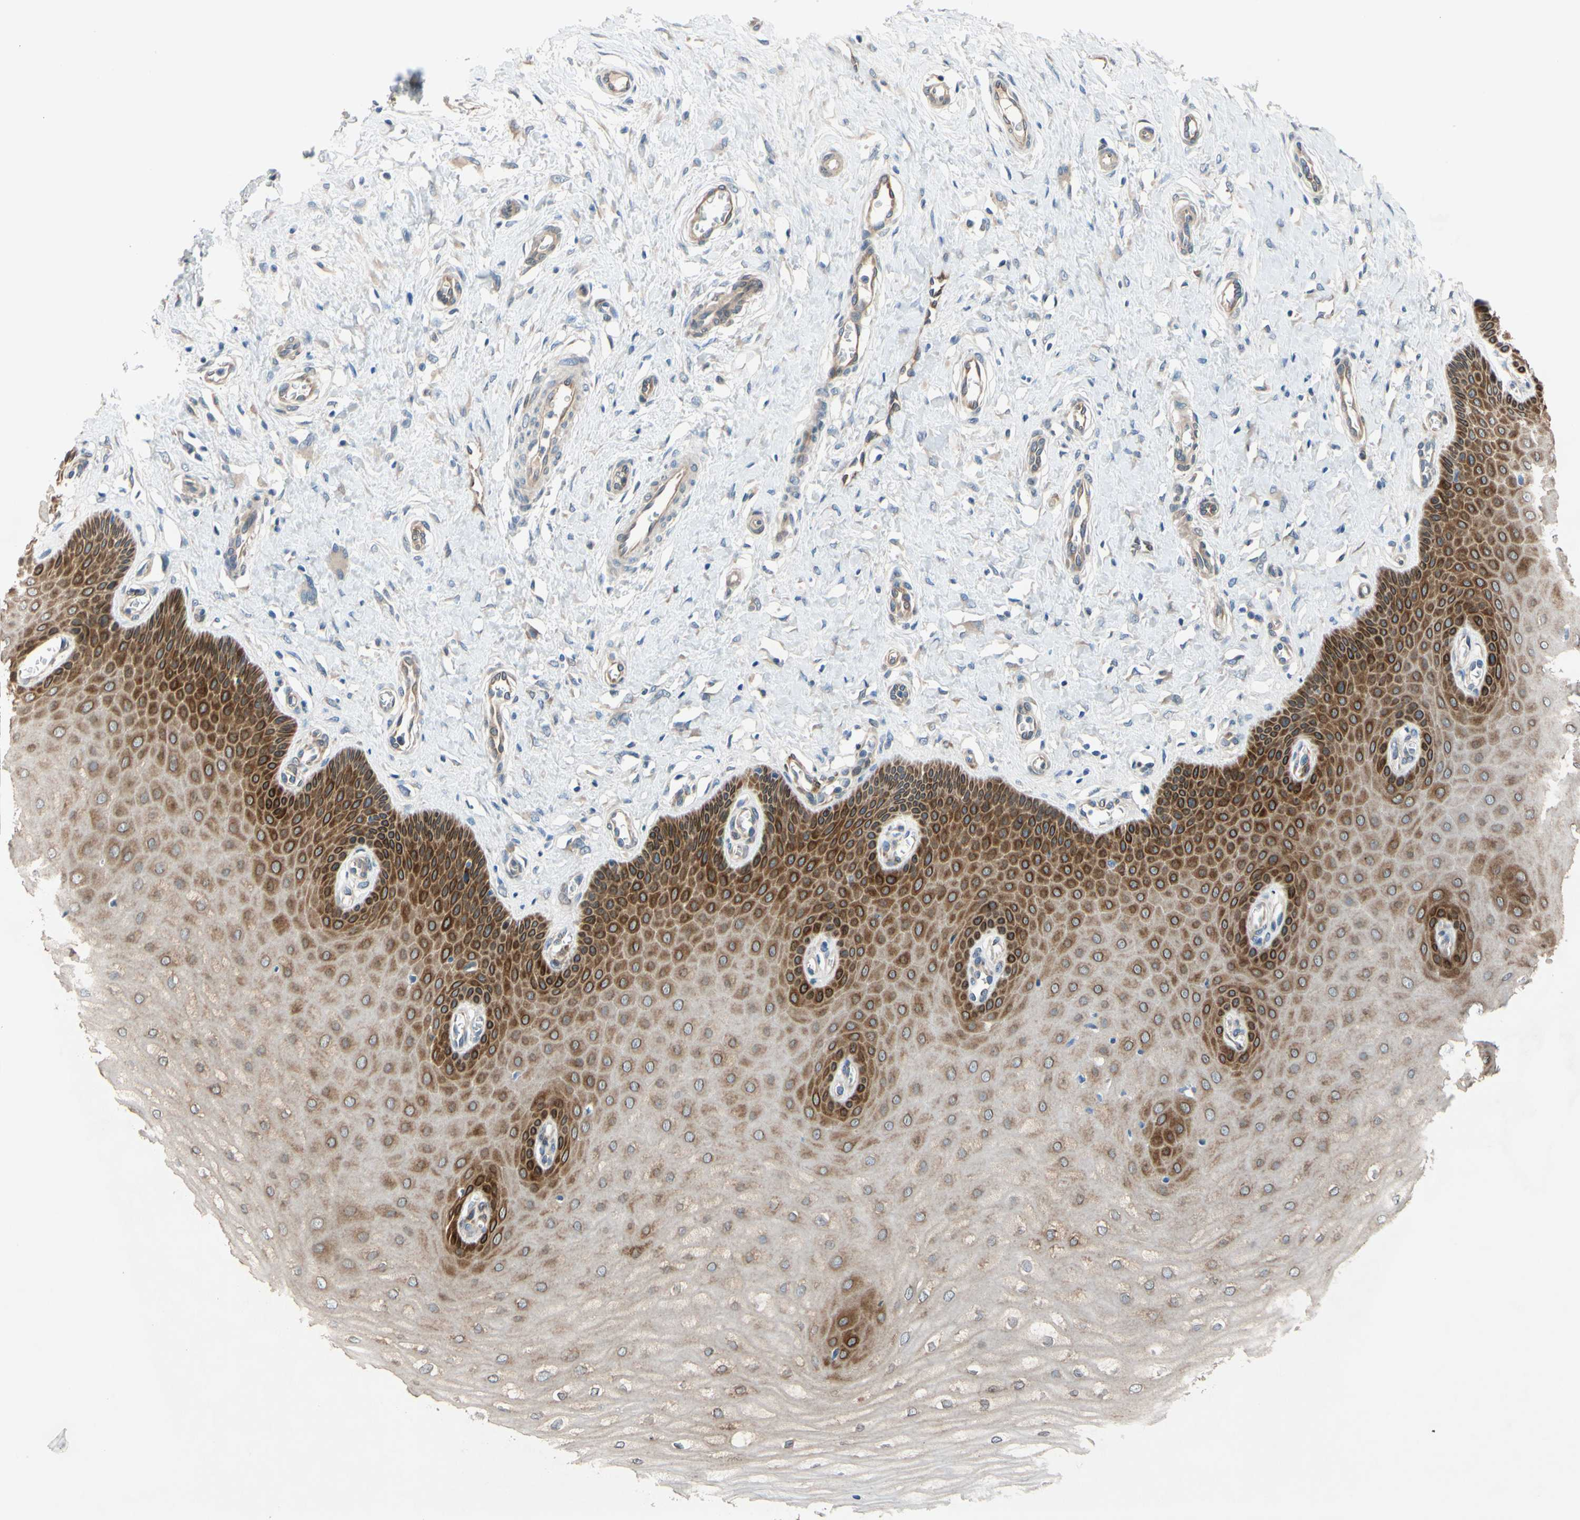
{"staining": {"intensity": "moderate", "quantity": ">75%", "location": "cytoplasmic/membranous"}, "tissue": "cervix", "cell_type": "Glandular cells", "image_type": "normal", "snomed": [{"axis": "morphology", "description": "Normal tissue, NOS"}, {"axis": "topography", "description": "Cervix"}], "caption": "A micrograph of human cervix stained for a protein reveals moderate cytoplasmic/membranous brown staining in glandular cells. The staining was performed using DAB to visualize the protein expression in brown, while the nuclei were stained in blue with hematoxylin (Magnification: 20x).", "gene": "PRXL2A", "patient": {"sex": "female", "age": 55}}